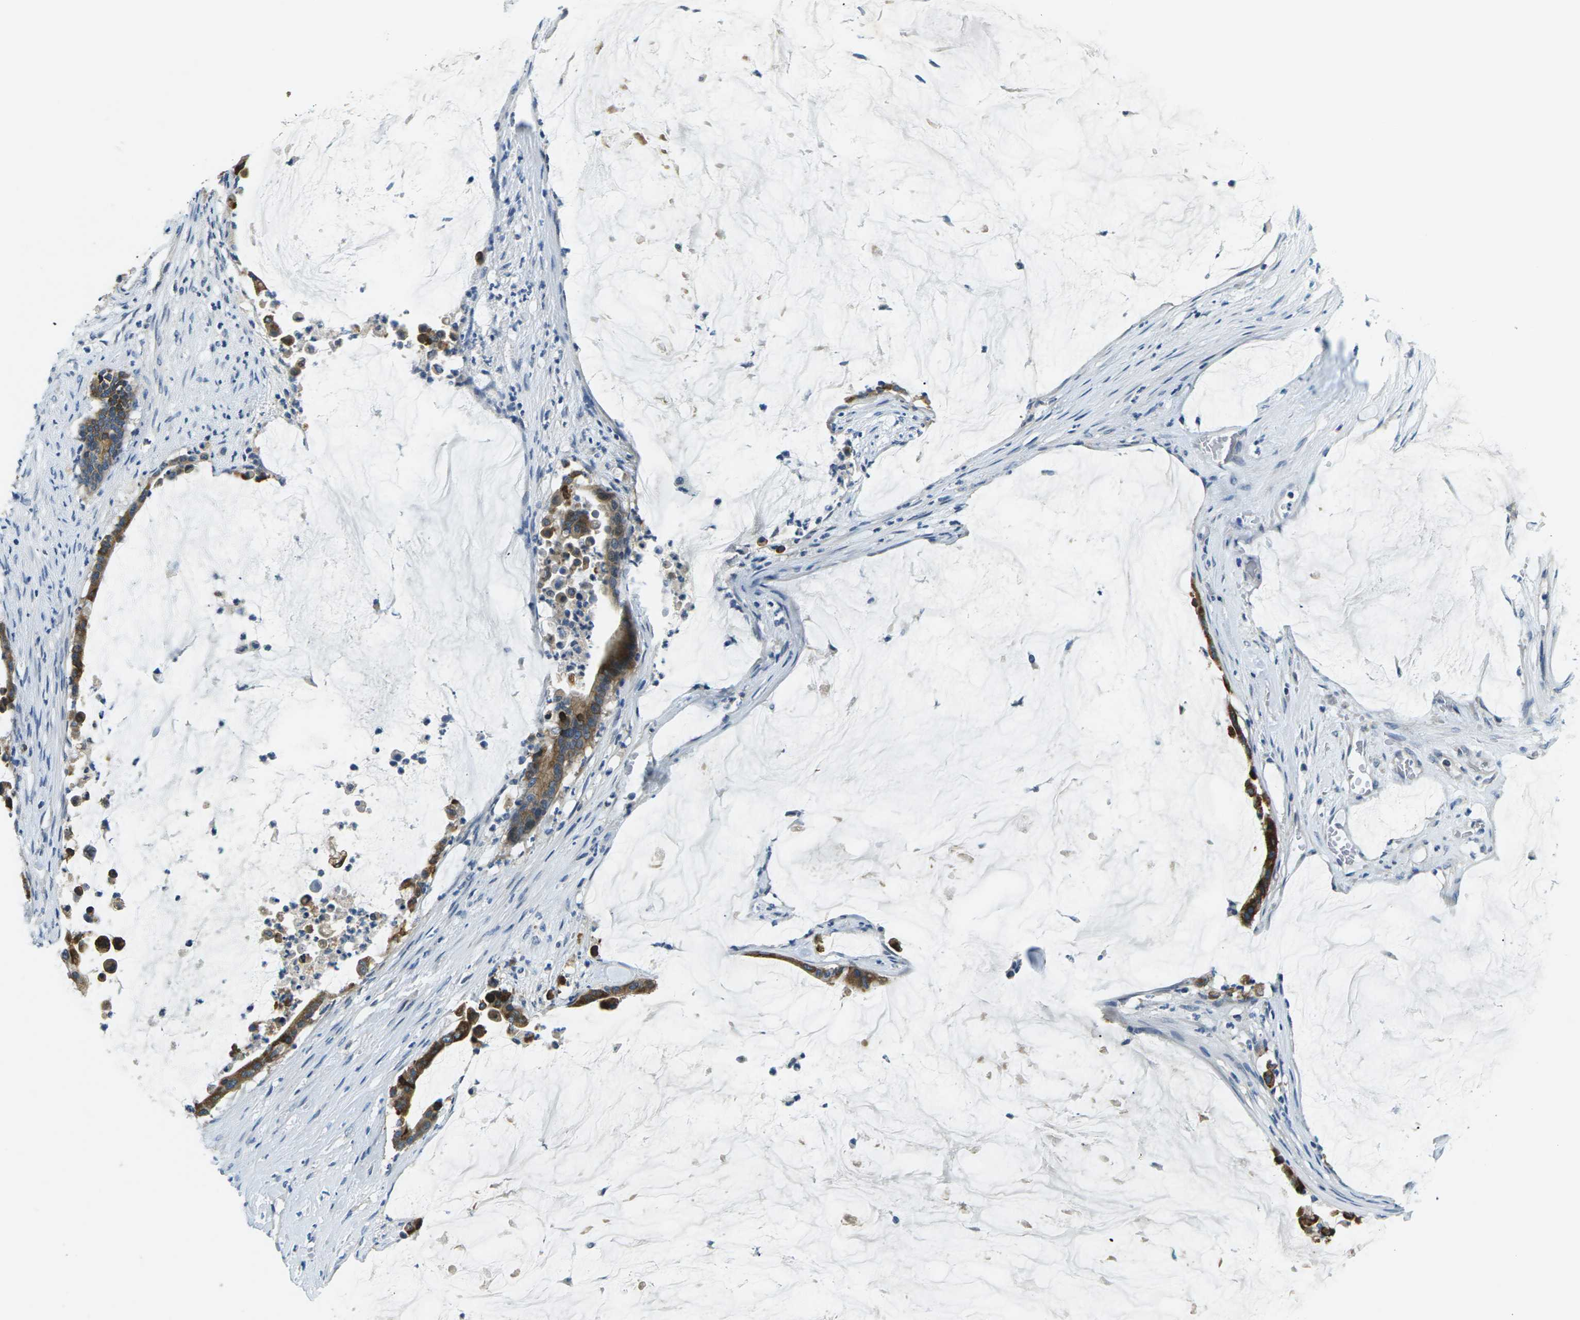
{"staining": {"intensity": "strong", "quantity": ">75%", "location": "cytoplasmic/membranous"}, "tissue": "pancreatic cancer", "cell_type": "Tumor cells", "image_type": "cancer", "snomed": [{"axis": "morphology", "description": "Adenocarcinoma, NOS"}, {"axis": "topography", "description": "Pancreas"}], "caption": "An immunohistochemistry (IHC) image of neoplastic tissue is shown. Protein staining in brown shows strong cytoplasmic/membranous positivity in pancreatic adenocarcinoma within tumor cells.", "gene": "CTNND1", "patient": {"sex": "male", "age": 41}}